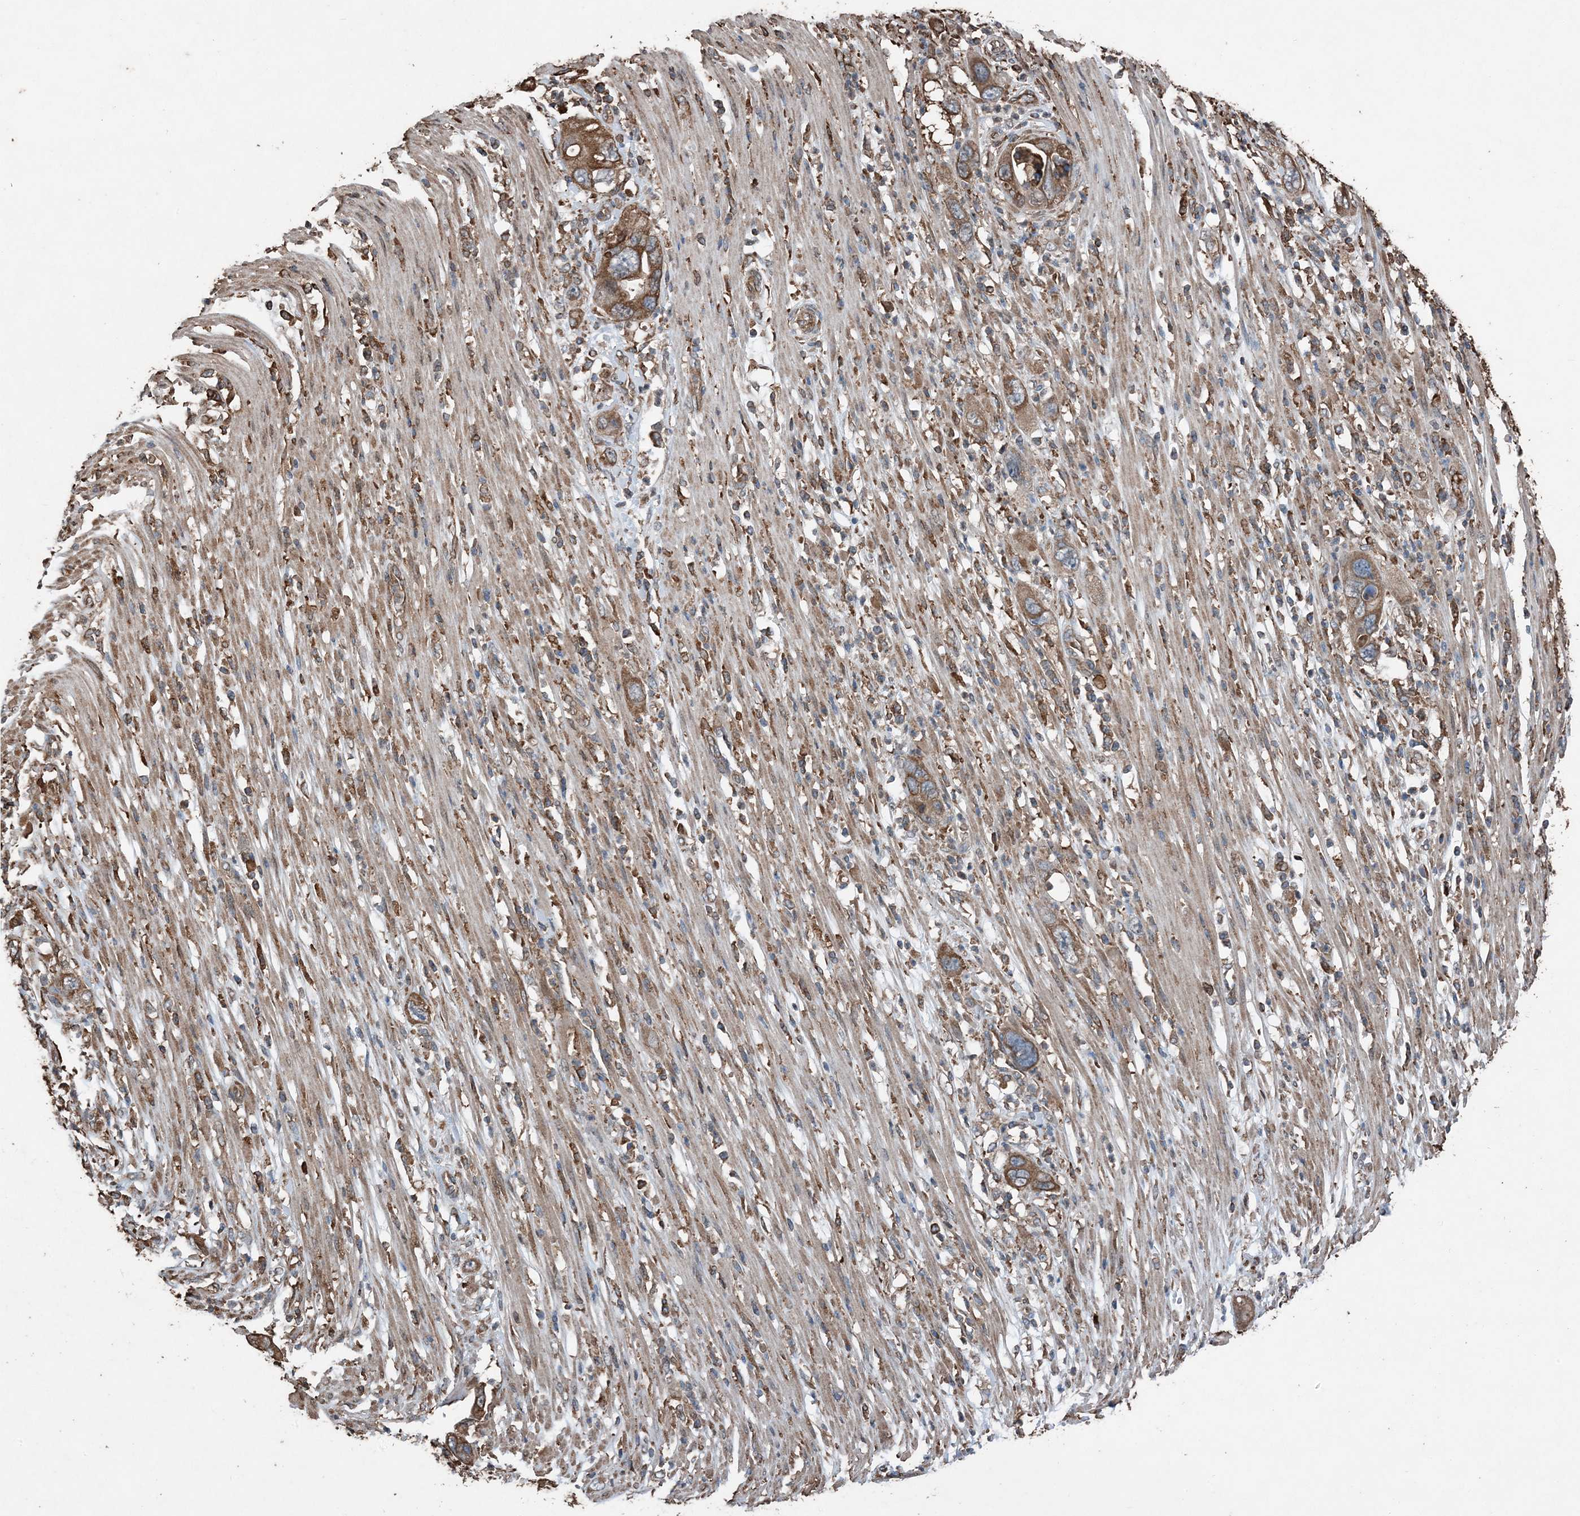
{"staining": {"intensity": "moderate", "quantity": ">75%", "location": "cytoplasmic/membranous"}, "tissue": "pancreatic cancer", "cell_type": "Tumor cells", "image_type": "cancer", "snomed": [{"axis": "morphology", "description": "Adenocarcinoma, NOS"}, {"axis": "topography", "description": "Pancreas"}], "caption": "Tumor cells display medium levels of moderate cytoplasmic/membranous expression in approximately >75% of cells in adenocarcinoma (pancreatic). The protein of interest is shown in brown color, while the nuclei are stained blue.", "gene": "PDIA6", "patient": {"sex": "female", "age": 71}}